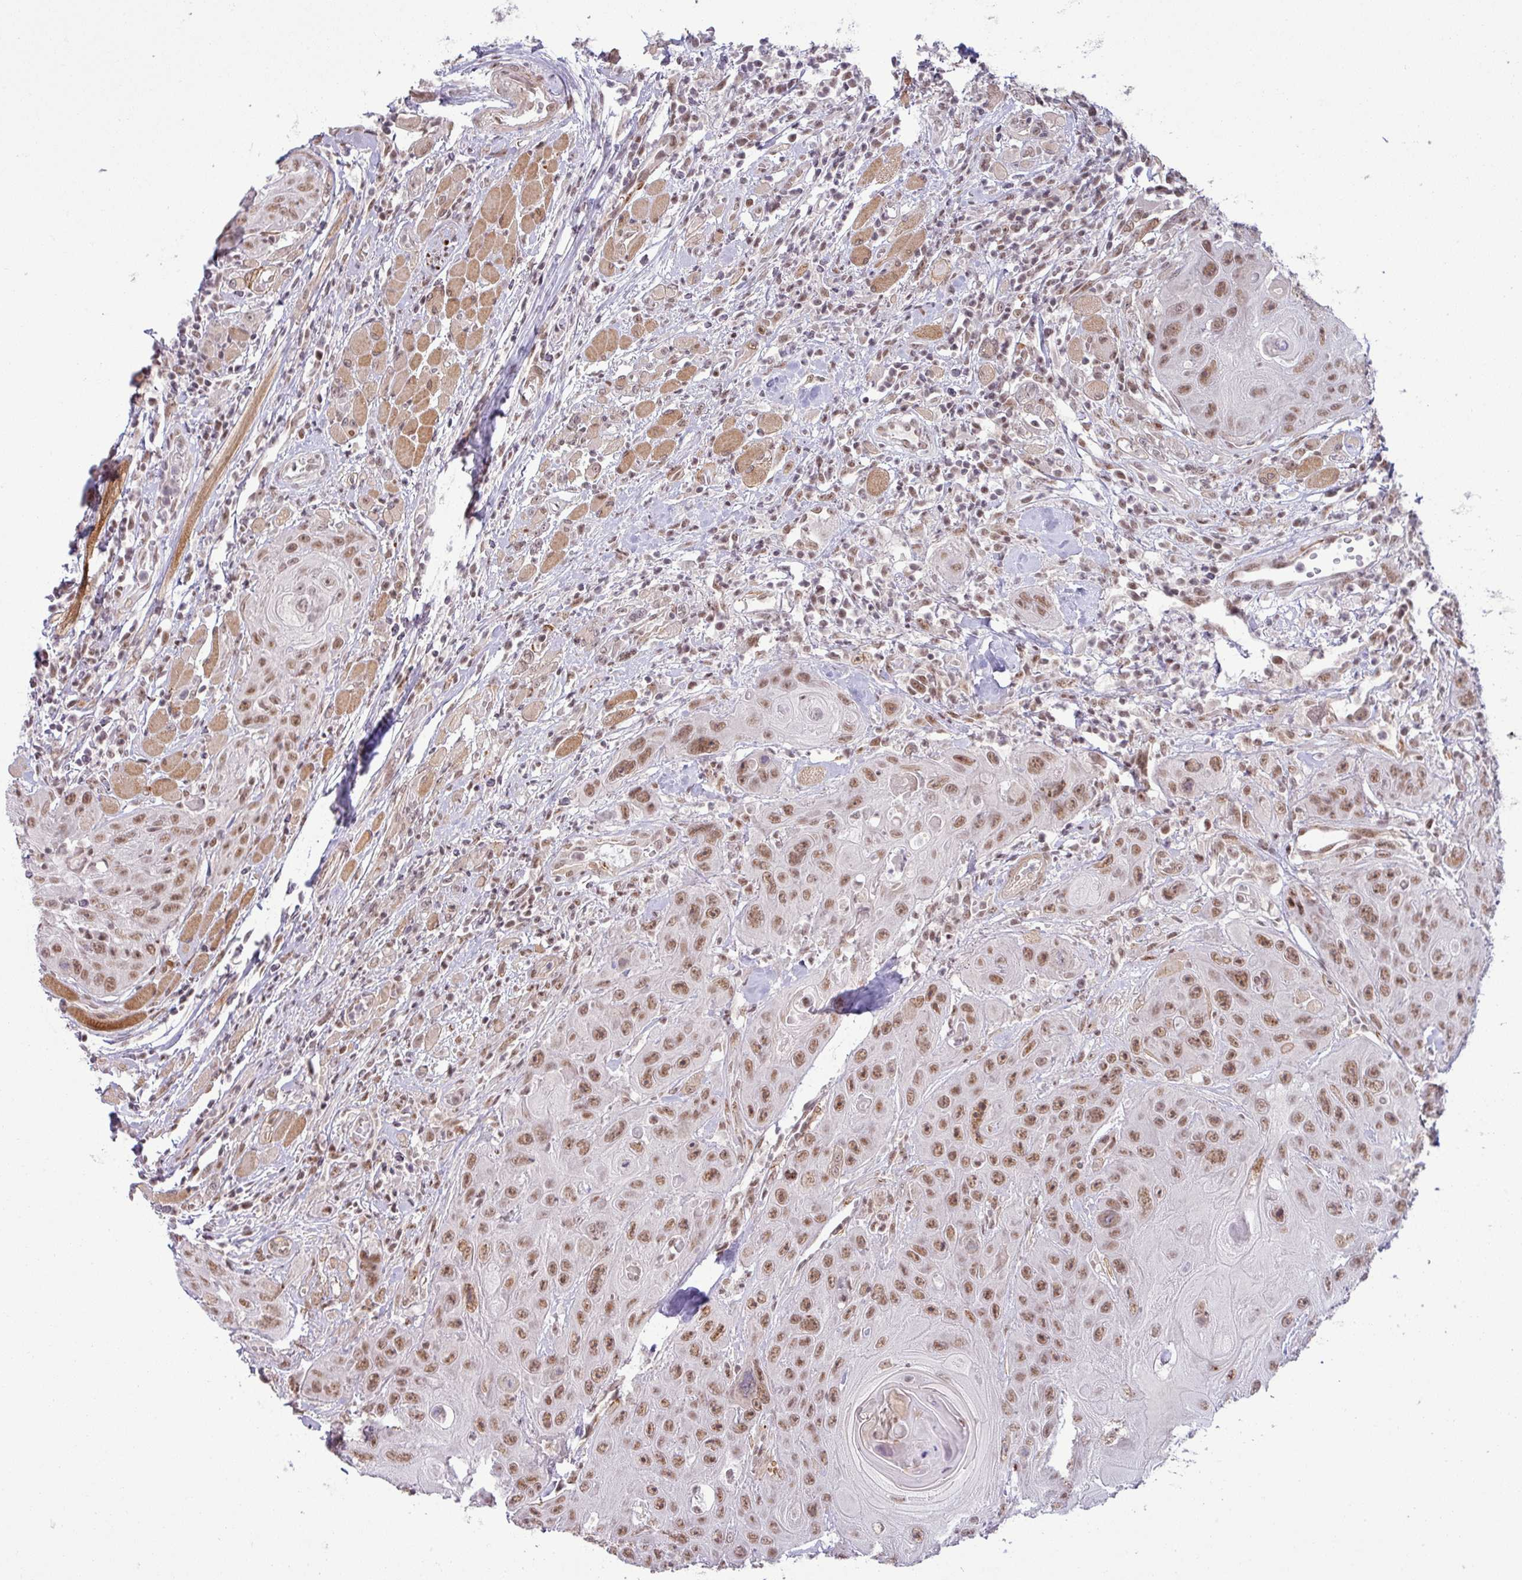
{"staining": {"intensity": "moderate", "quantity": ">75%", "location": "nuclear"}, "tissue": "head and neck cancer", "cell_type": "Tumor cells", "image_type": "cancer", "snomed": [{"axis": "morphology", "description": "Squamous cell carcinoma, NOS"}, {"axis": "topography", "description": "Head-Neck"}], "caption": "Human squamous cell carcinoma (head and neck) stained with a protein marker exhibits moderate staining in tumor cells.", "gene": "PTPN20", "patient": {"sex": "female", "age": 59}}